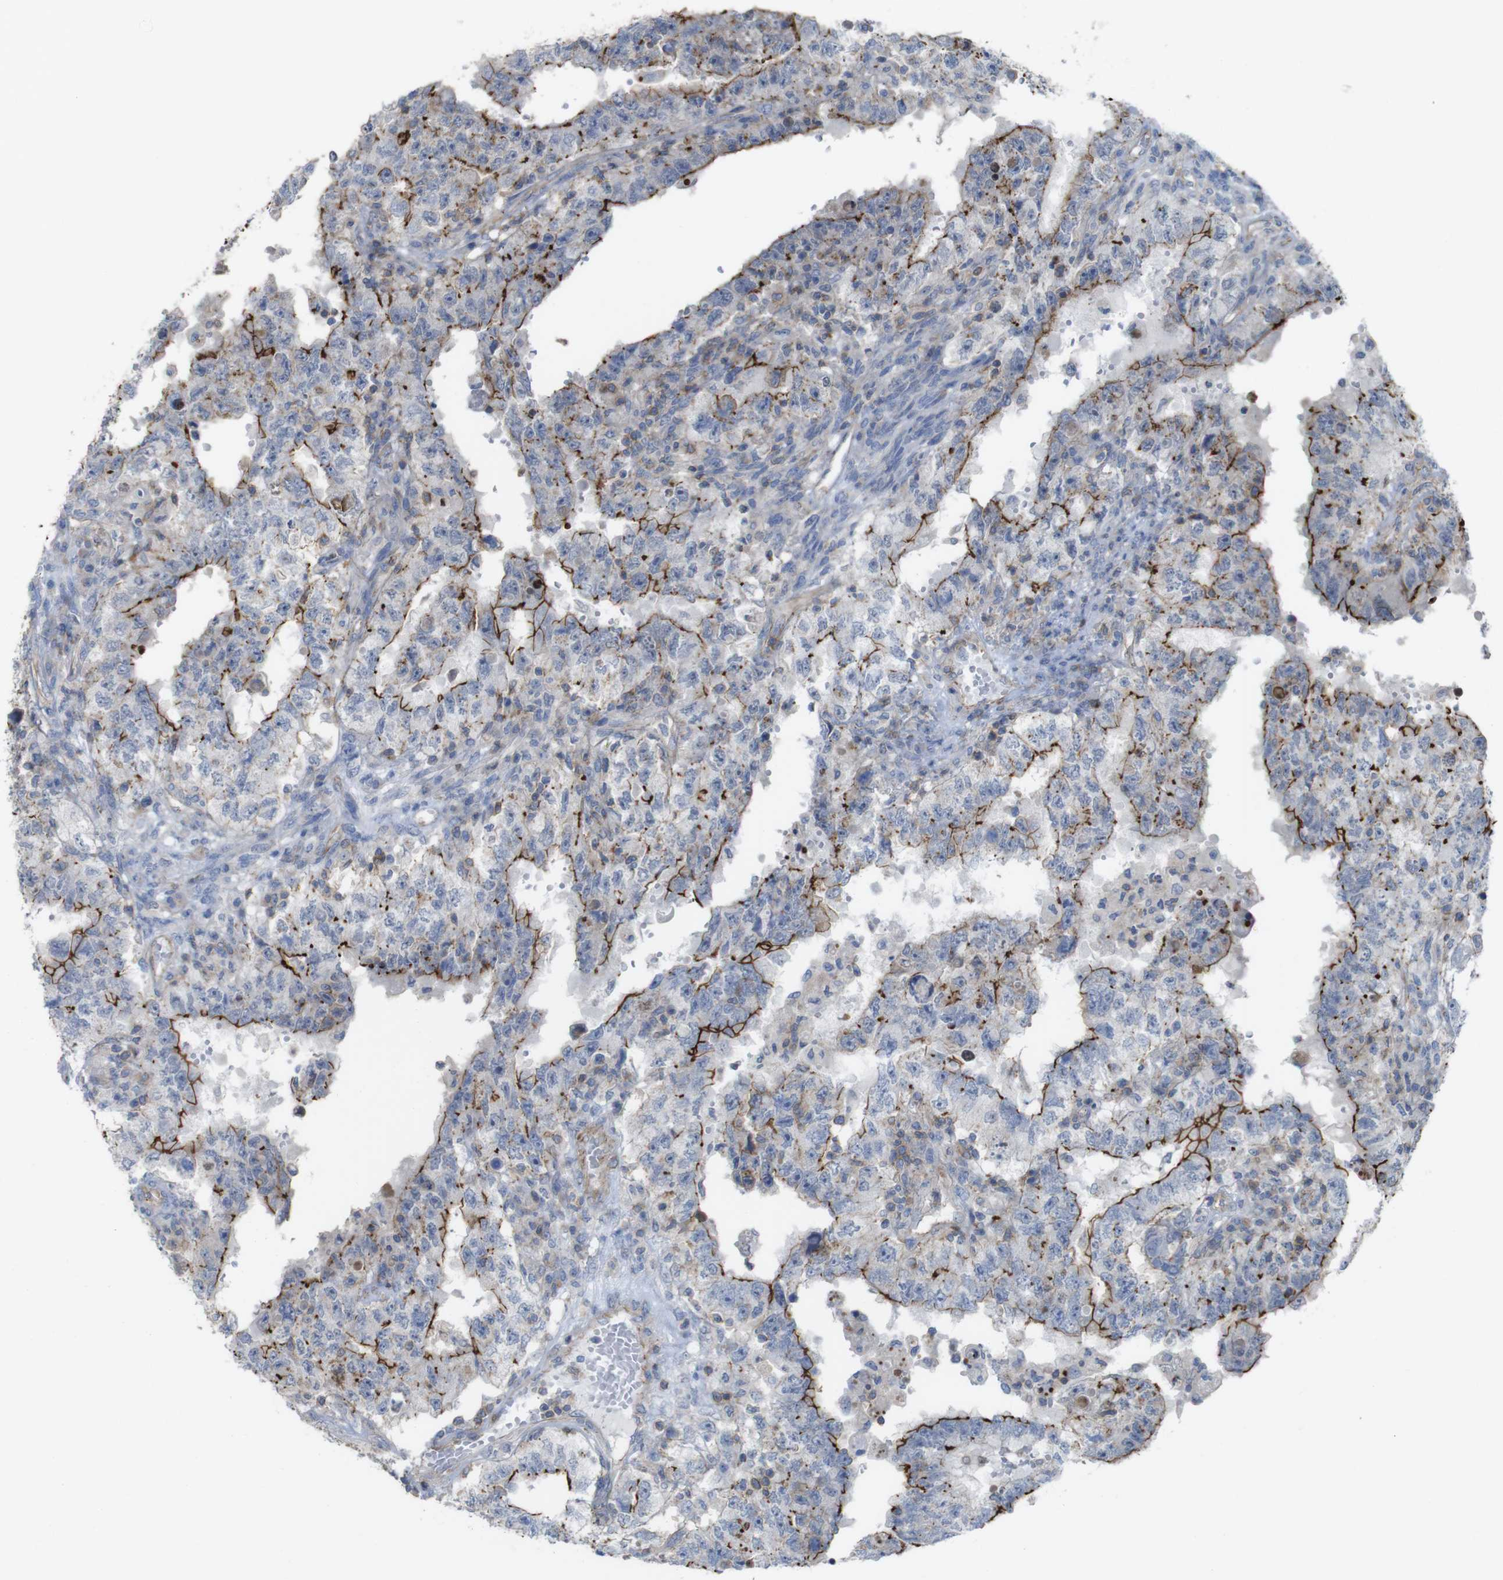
{"staining": {"intensity": "moderate", "quantity": "<25%", "location": "cytoplasmic/membranous"}, "tissue": "testis cancer", "cell_type": "Tumor cells", "image_type": "cancer", "snomed": [{"axis": "morphology", "description": "Carcinoma, Embryonal, NOS"}, {"axis": "topography", "description": "Testis"}], "caption": "Immunohistochemistry of embryonal carcinoma (testis) shows low levels of moderate cytoplasmic/membranous positivity in approximately <25% of tumor cells.", "gene": "PREX2", "patient": {"sex": "male", "age": 26}}